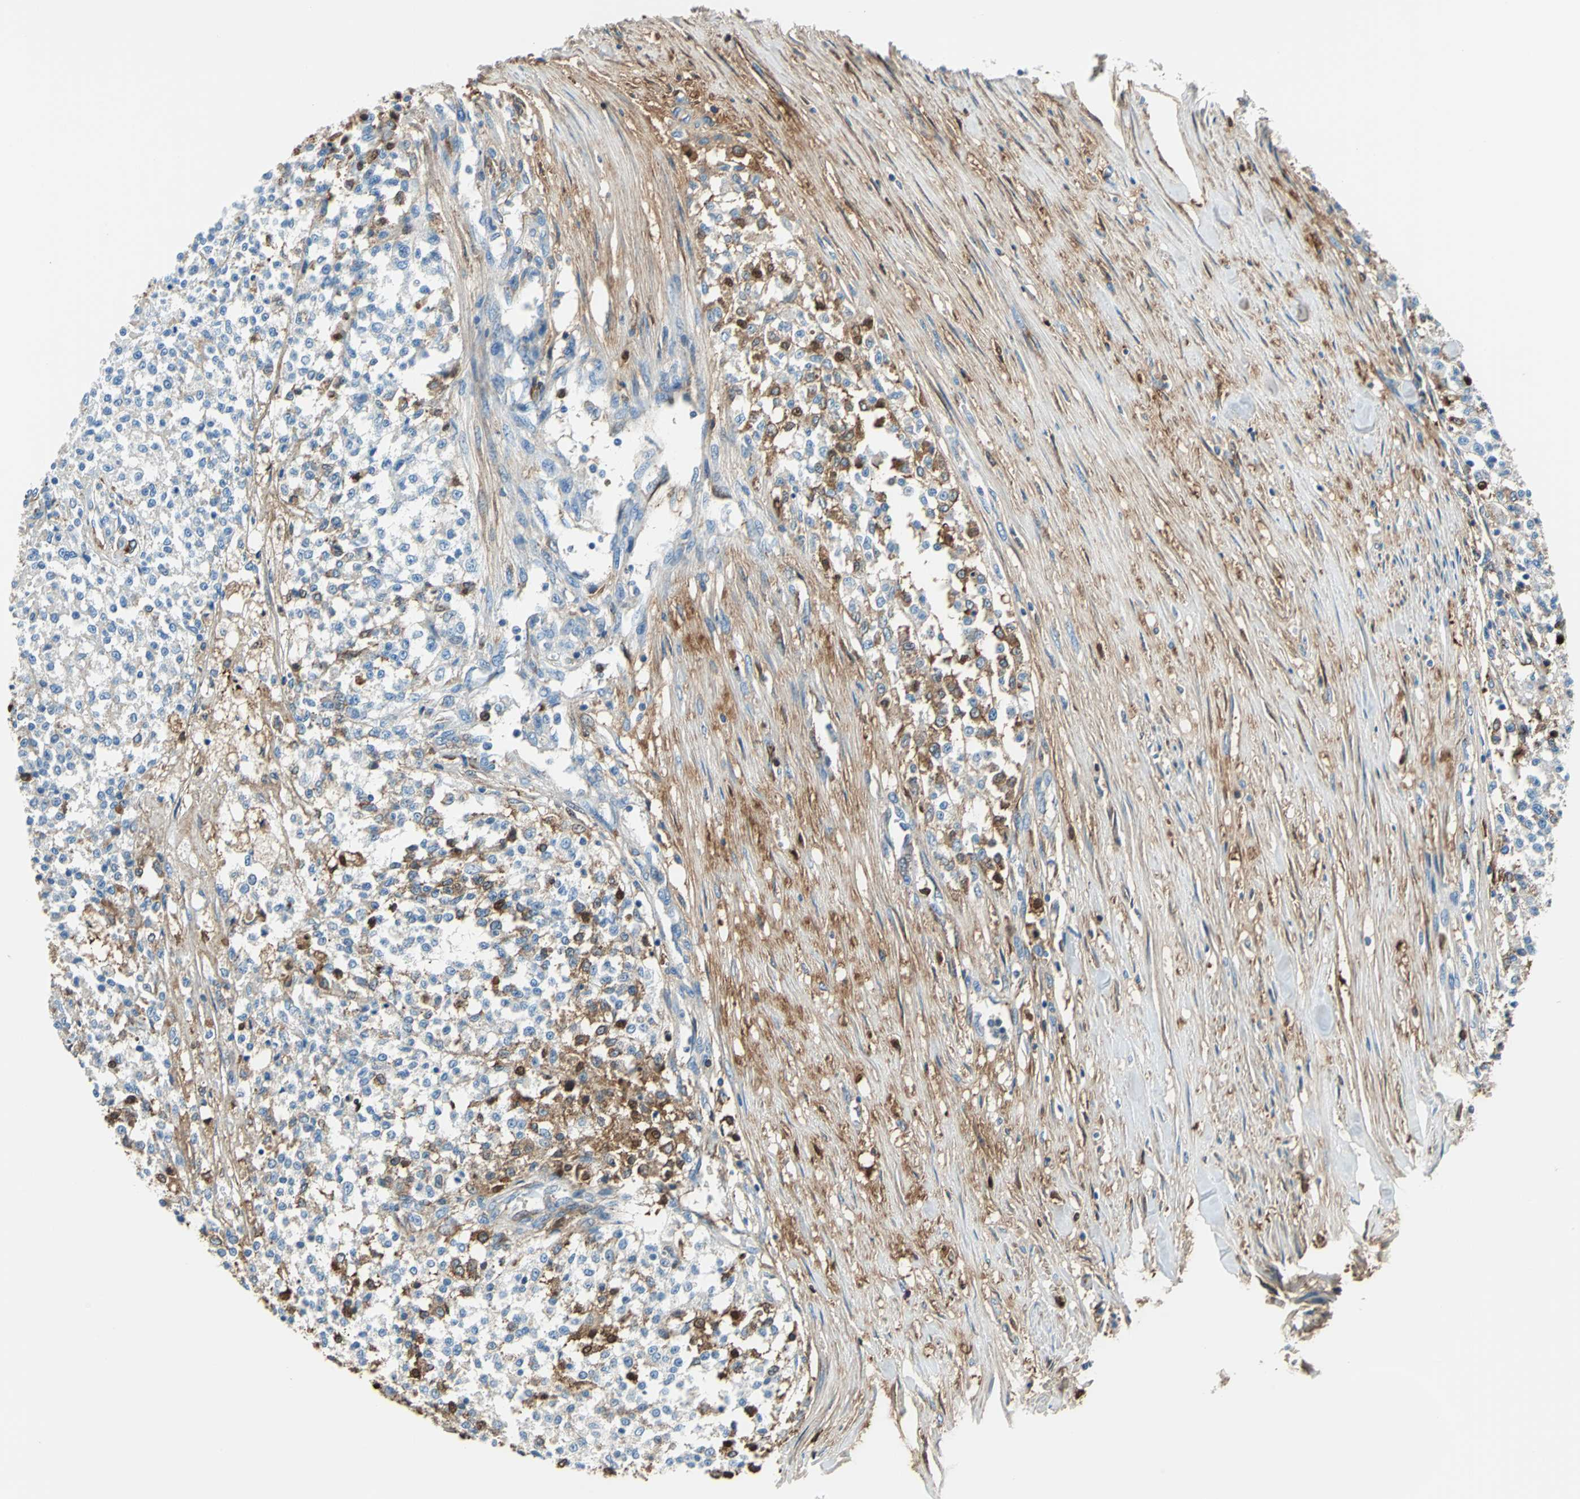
{"staining": {"intensity": "moderate", "quantity": "<25%", "location": "cytoplasmic/membranous"}, "tissue": "testis cancer", "cell_type": "Tumor cells", "image_type": "cancer", "snomed": [{"axis": "morphology", "description": "Seminoma, NOS"}, {"axis": "topography", "description": "Testis"}], "caption": "Testis cancer (seminoma) tissue exhibits moderate cytoplasmic/membranous staining in approximately <25% of tumor cells, visualized by immunohistochemistry. (DAB (3,3'-diaminobenzidine) IHC with brightfield microscopy, high magnification).", "gene": "ALB", "patient": {"sex": "male", "age": 59}}